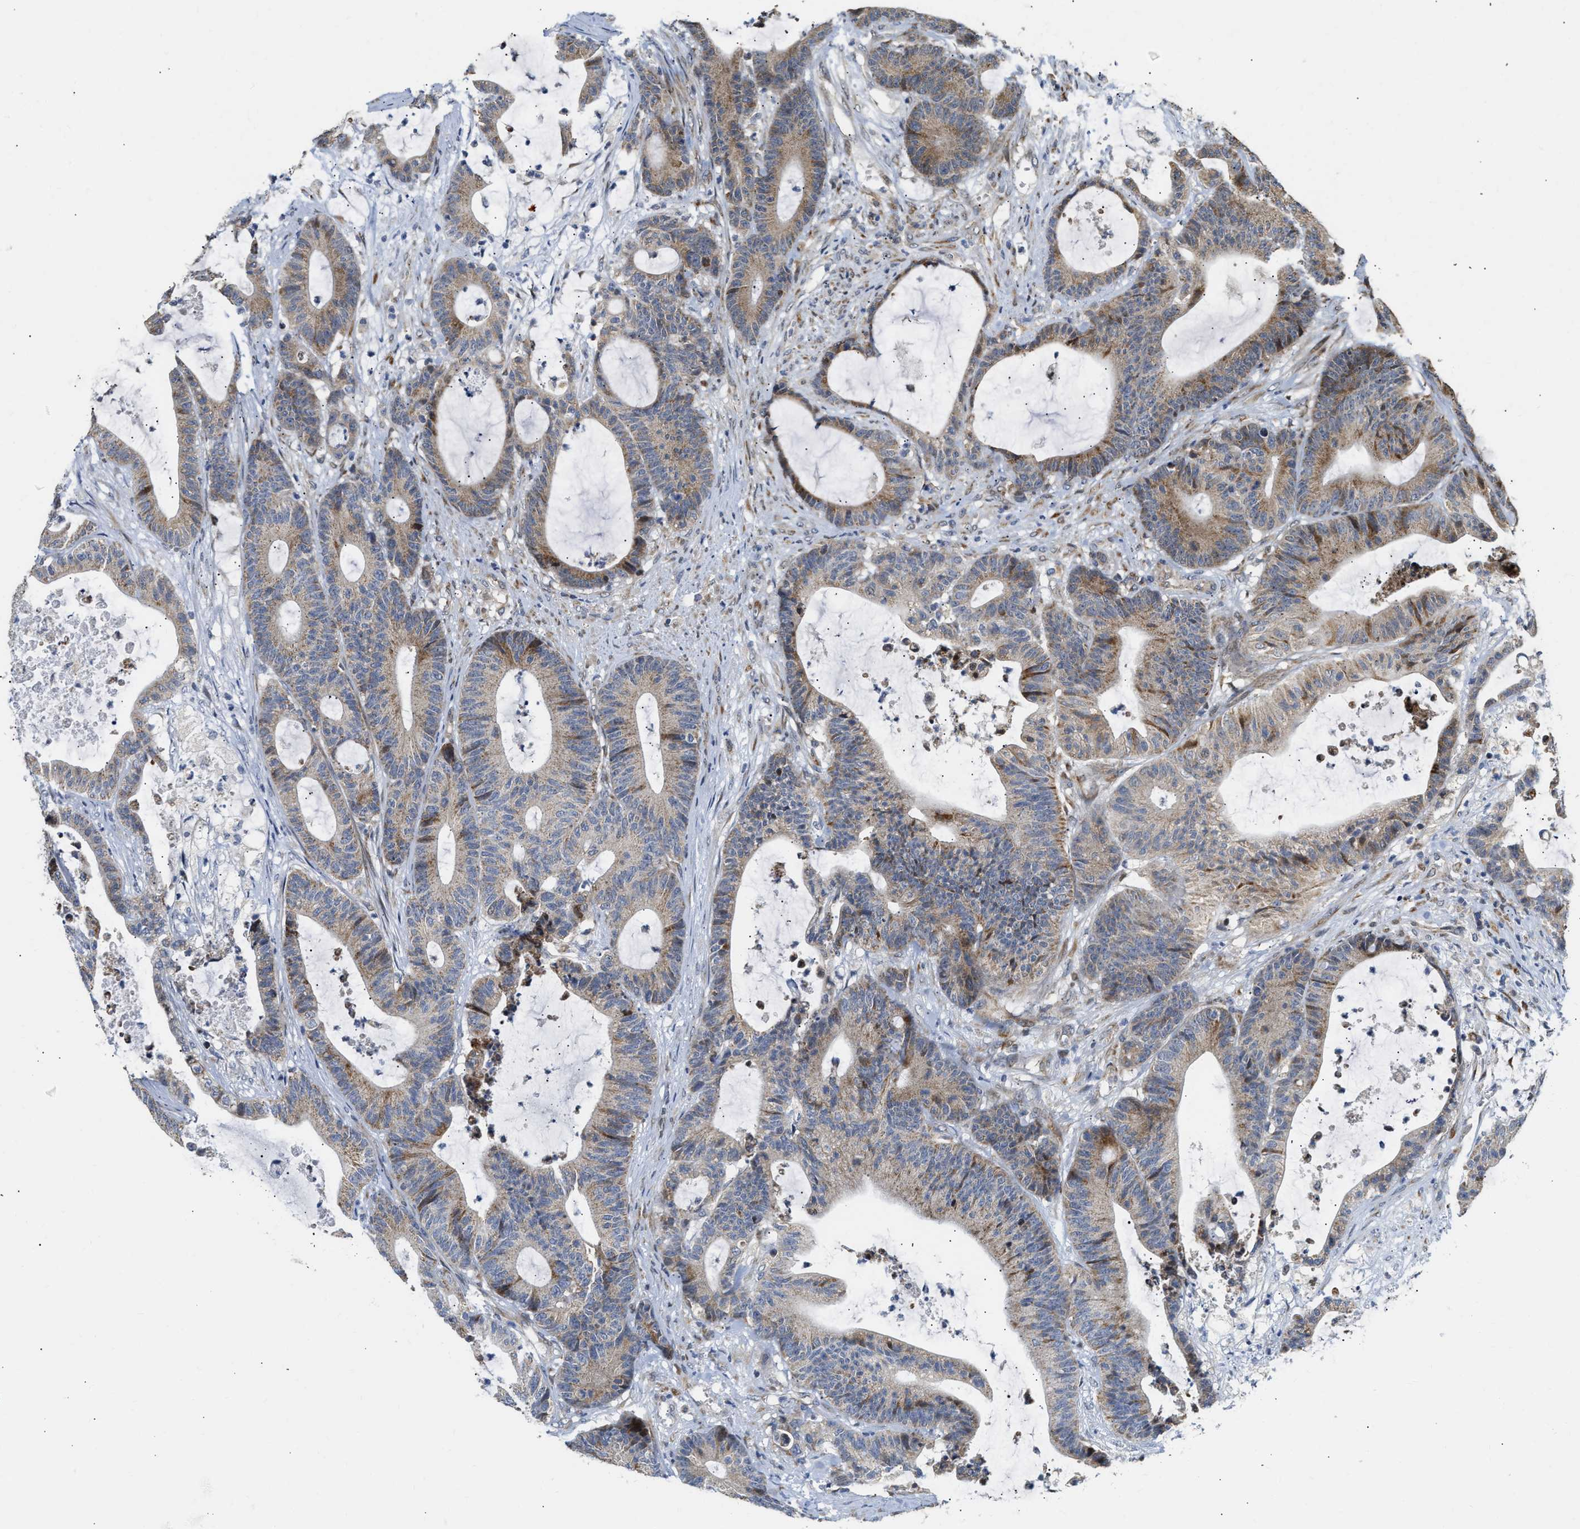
{"staining": {"intensity": "weak", "quantity": ">75%", "location": "cytoplasmic/membranous"}, "tissue": "colorectal cancer", "cell_type": "Tumor cells", "image_type": "cancer", "snomed": [{"axis": "morphology", "description": "Adenocarcinoma, NOS"}, {"axis": "topography", "description": "Colon"}], "caption": "Immunohistochemical staining of colorectal adenocarcinoma displays low levels of weak cytoplasmic/membranous expression in about >75% of tumor cells.", "gene": "DEPTOR", "patient": {"sex": "female", "age": 84}}